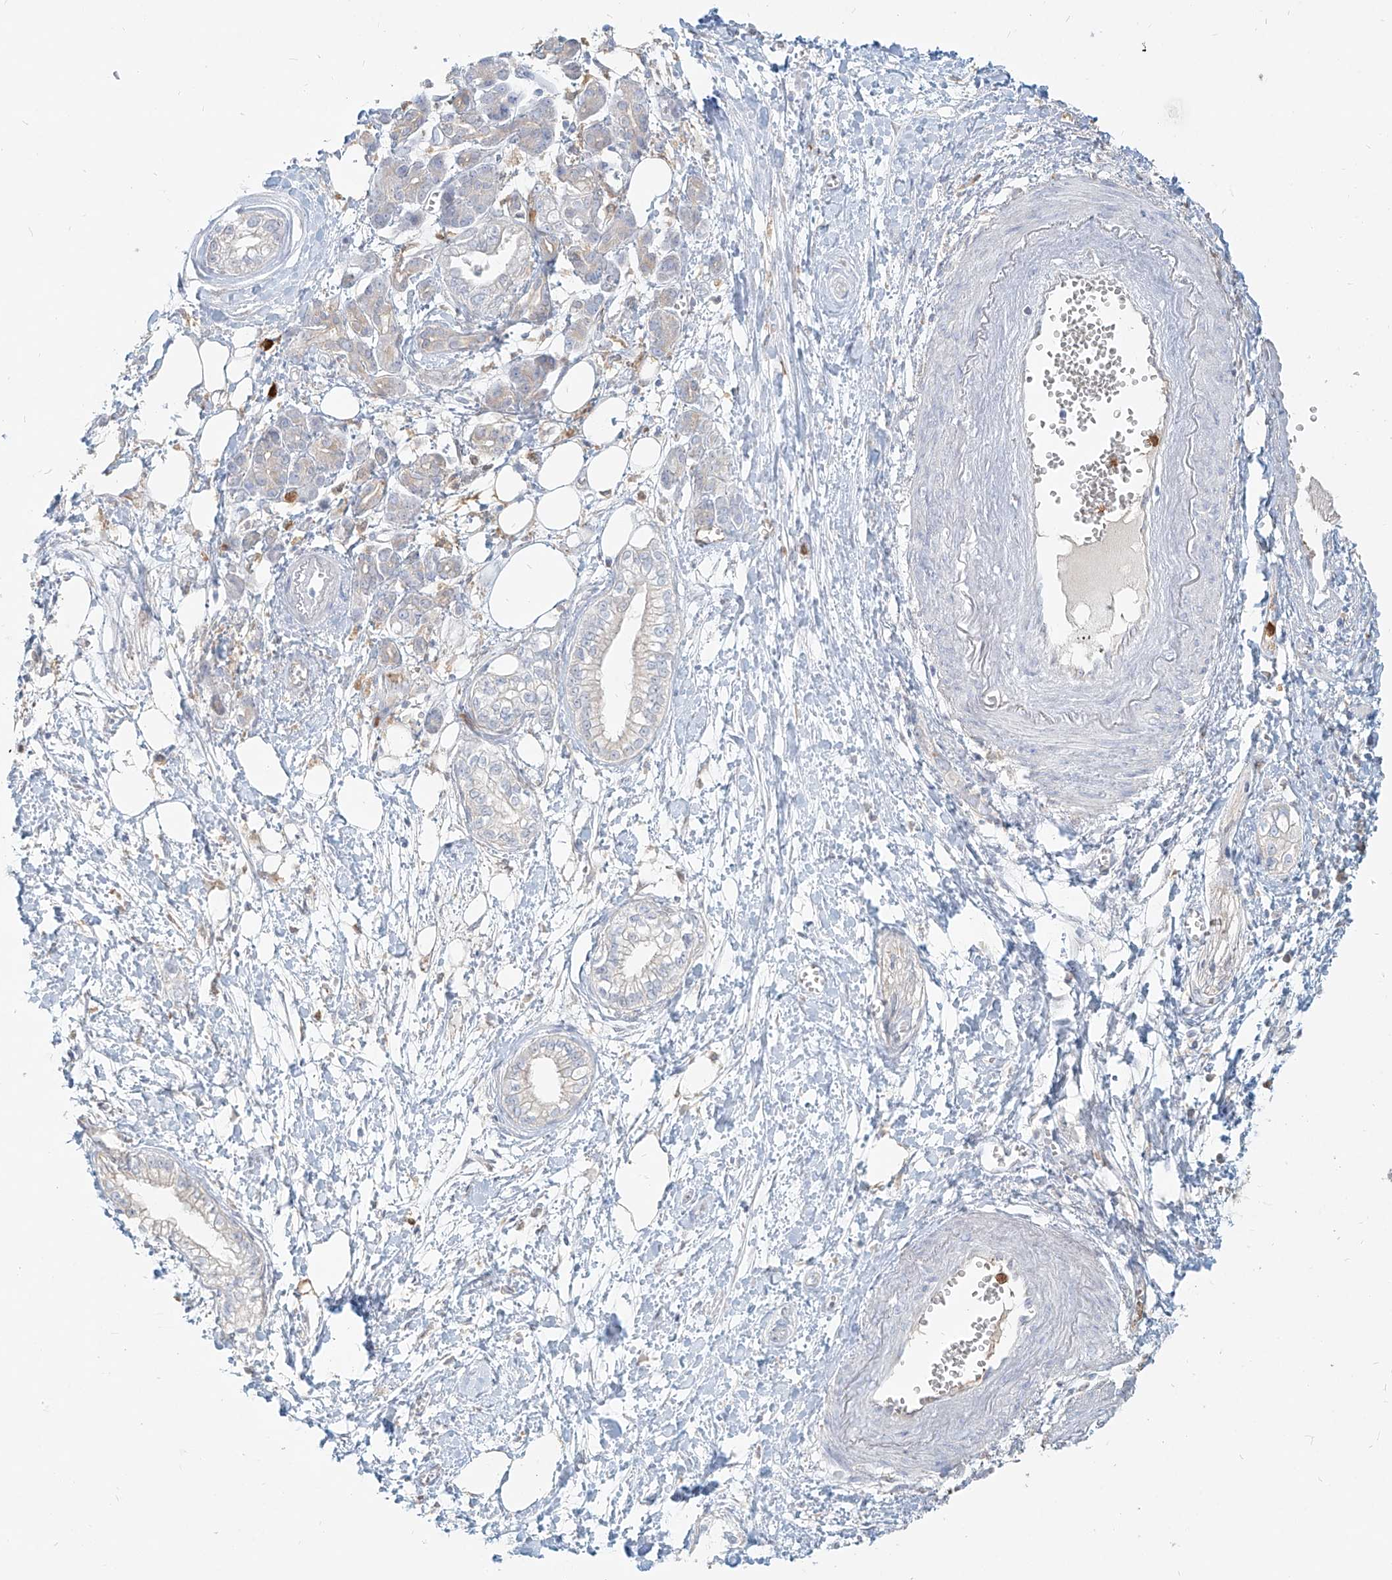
{"staining": {"intensity": "negative", "quantity": "none", "location": "none"}, "tissue": "pancreatic cancer", "cell_type": "Tumor cells", "image_type": "cancer", "snomed": [{"axis": "morphology", "description": "Adenocarcinoma, NOS"}, {"axis": "topography", "description": "Pancreas"}], "caption": "An immunohistochemistry (IHC) micrograph of pancreatic cancer (adenocarcinoma) is shown. There is no staining in tumor cells of pancreatic cancer (adenocarcinoma).", "gene": "PGD", "patient": {"sex": "male", "age": 68}}